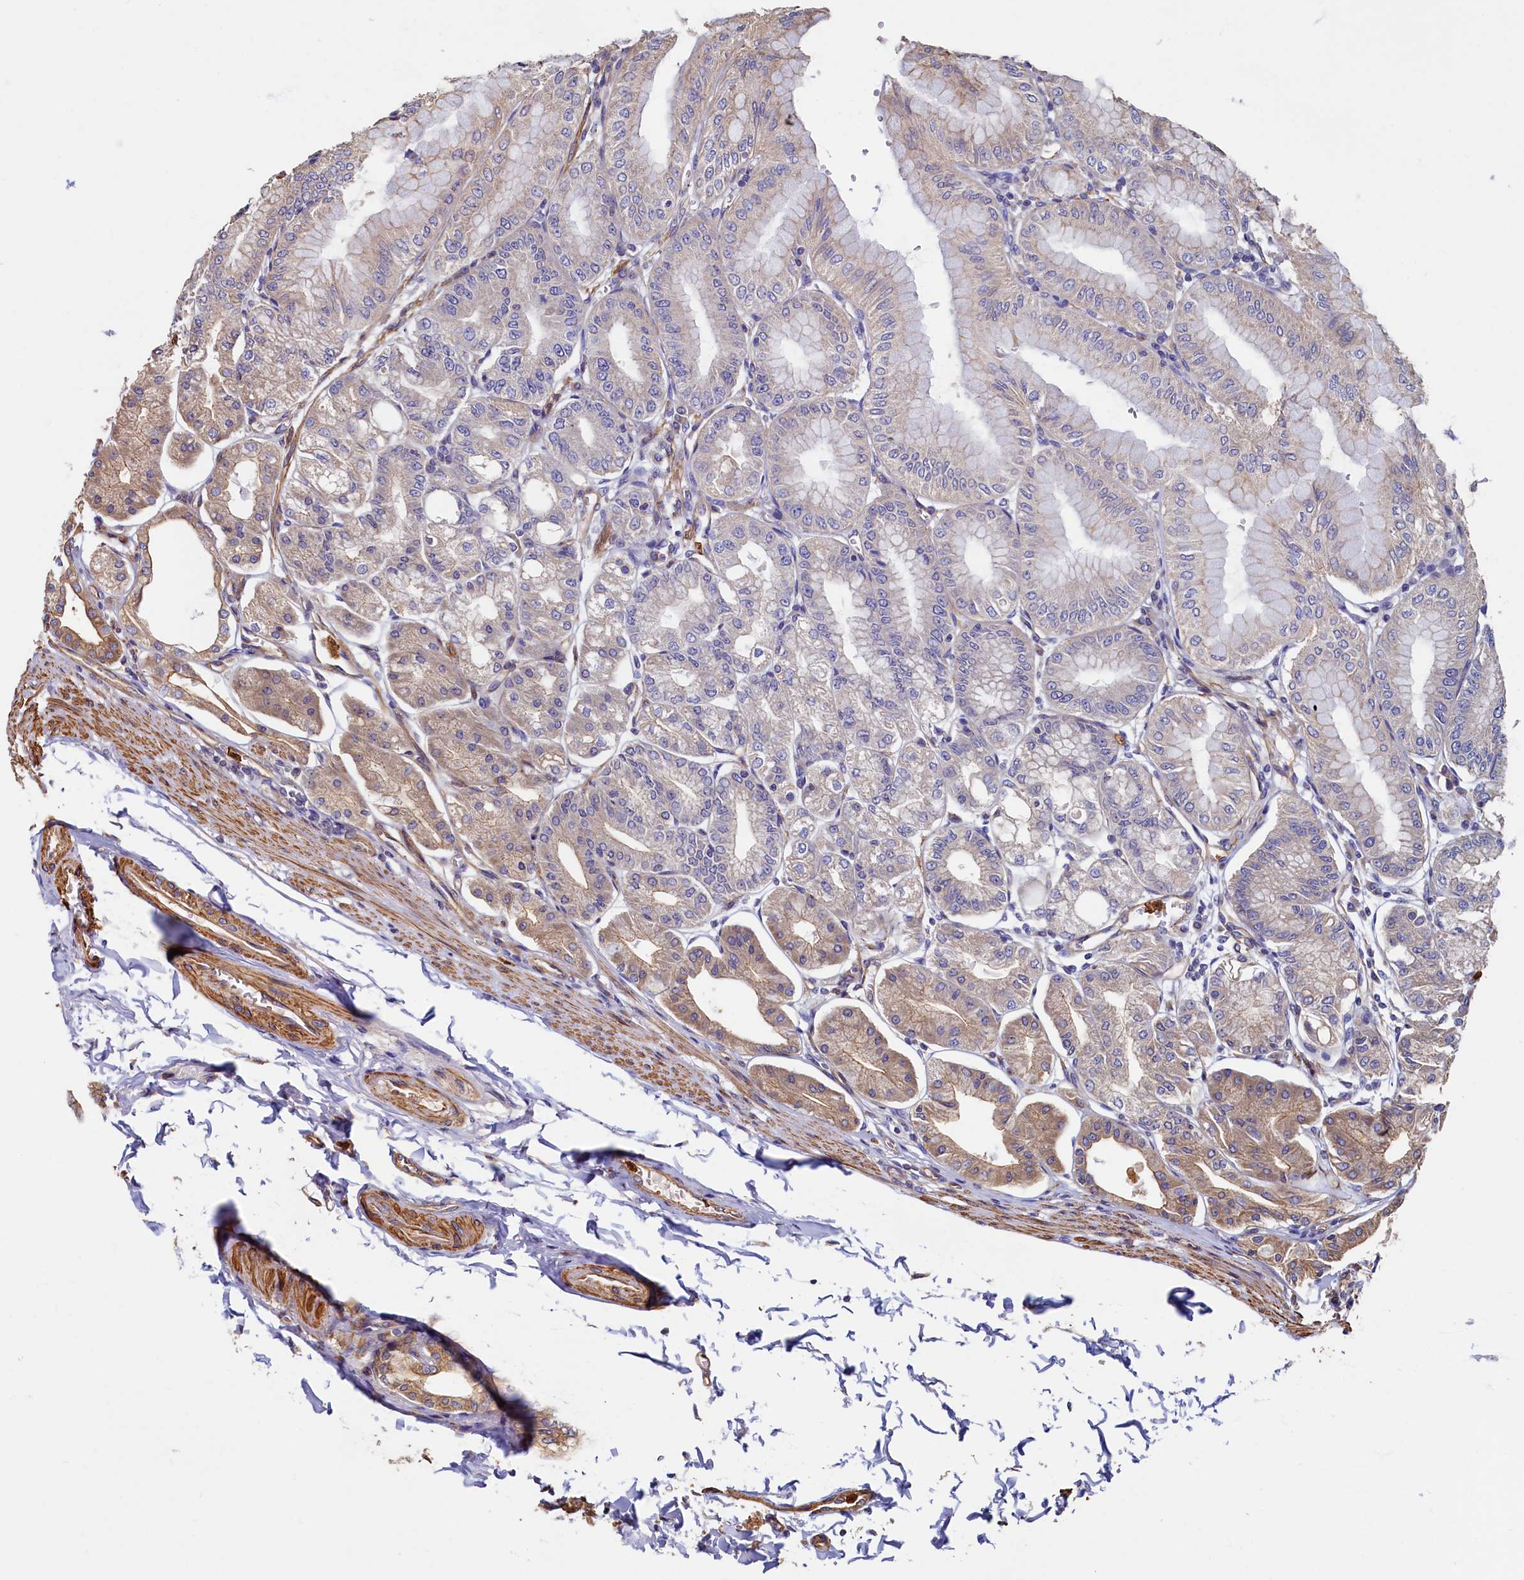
{"staining": {"intensity": "moderate", "quantity": "25%-75%", "location": "cytoplasmic/membranous"}, "tissue": "stomach", "cell_type": "Glandular cells", "image_type": "normal", "snomed": [{"axis": "morphology", "description": "Normal tissue, NOS"}, {"axis": "topography", "description": "Stomach, lower"}], "caption": "Unremarkable stomach reveals moderate cytoplasmic/membranous expression in approximately 25%-75% of glandular cells, visualized by immunohistochemistry.", "gene": "CCDC102B", "patient": {"sex": "male", "age": 71}}